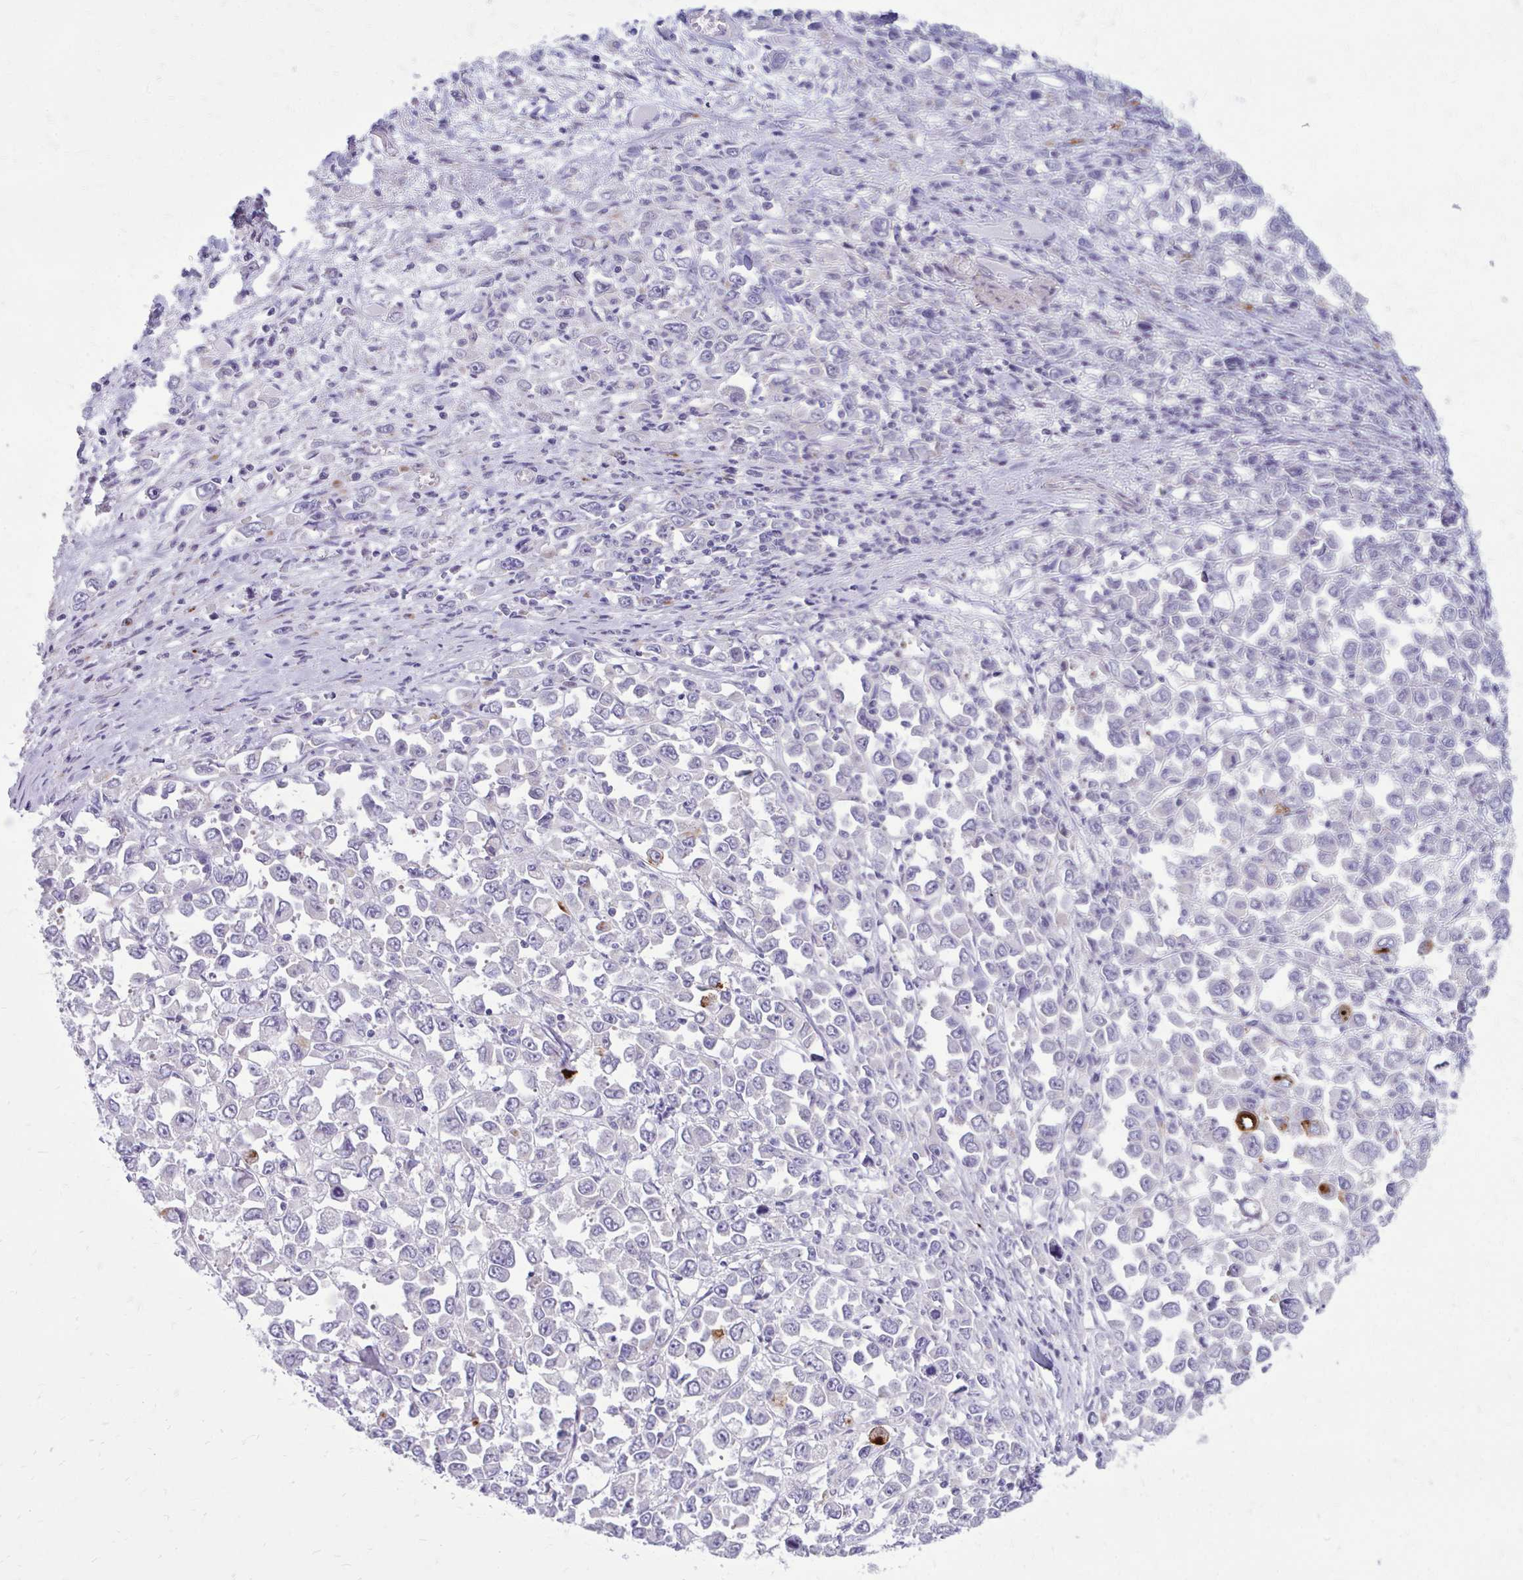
{"staining": {"intensity": "moderate", "quantity": "<25%", "location": "cytoplasmic/membranous"}, "tissue": "stomach cancer", "cell_type": "Tumor cells", "image_type": "cancer", "snomed": [{"axis": "morphology", "description": "Adenocarcinoma, NOS"}, {"axis": "topography", "description": "Stomach, upper"}], "caption": "Protein expression analysis of stomach adenocarcinoma exhibits moderate cytoplasmic/membranous positivity in approximately <25% of tumor cells.", "gene": "GIGYF2", "patient": {"sex": "male", "age": 70}}